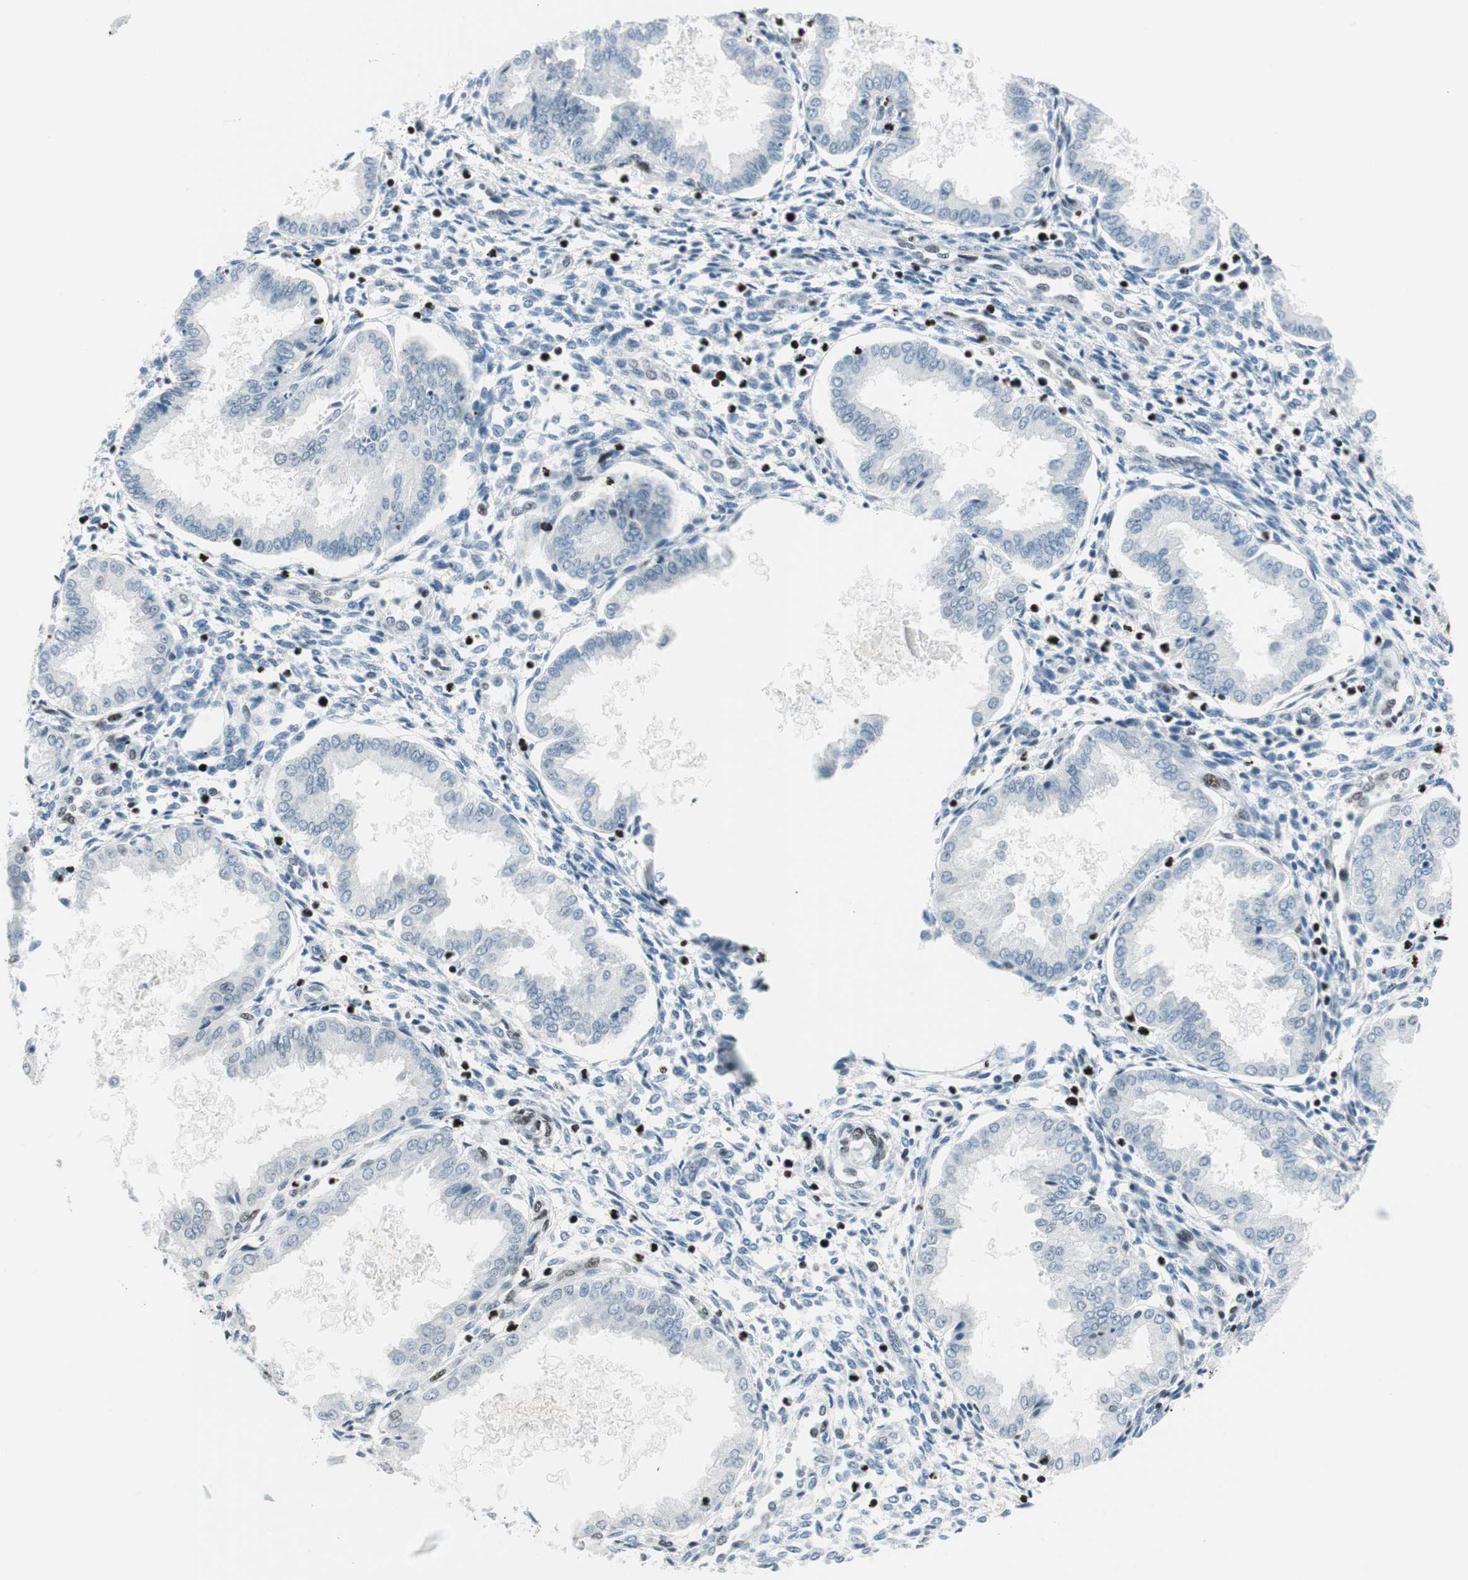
{"staining": {"intensity": "moderate", "quantity": "<25%", "location": "nuclear"}, "tissue": "endometrium", "cell_type": "Cells in endometrial stroma", "image_type": "normal", "snomed": [{"axis": "morphology", "description": "Normal tissue, NOS"}, {"axis": "topography", "description": "Endometrium"}], "caption": "Benign endometrium exhibits moderate nuclear expression in about <25% of cells in endometrial stroma.", "gene": "EZH2", "patient": {"sex": "female", "age": 33}}